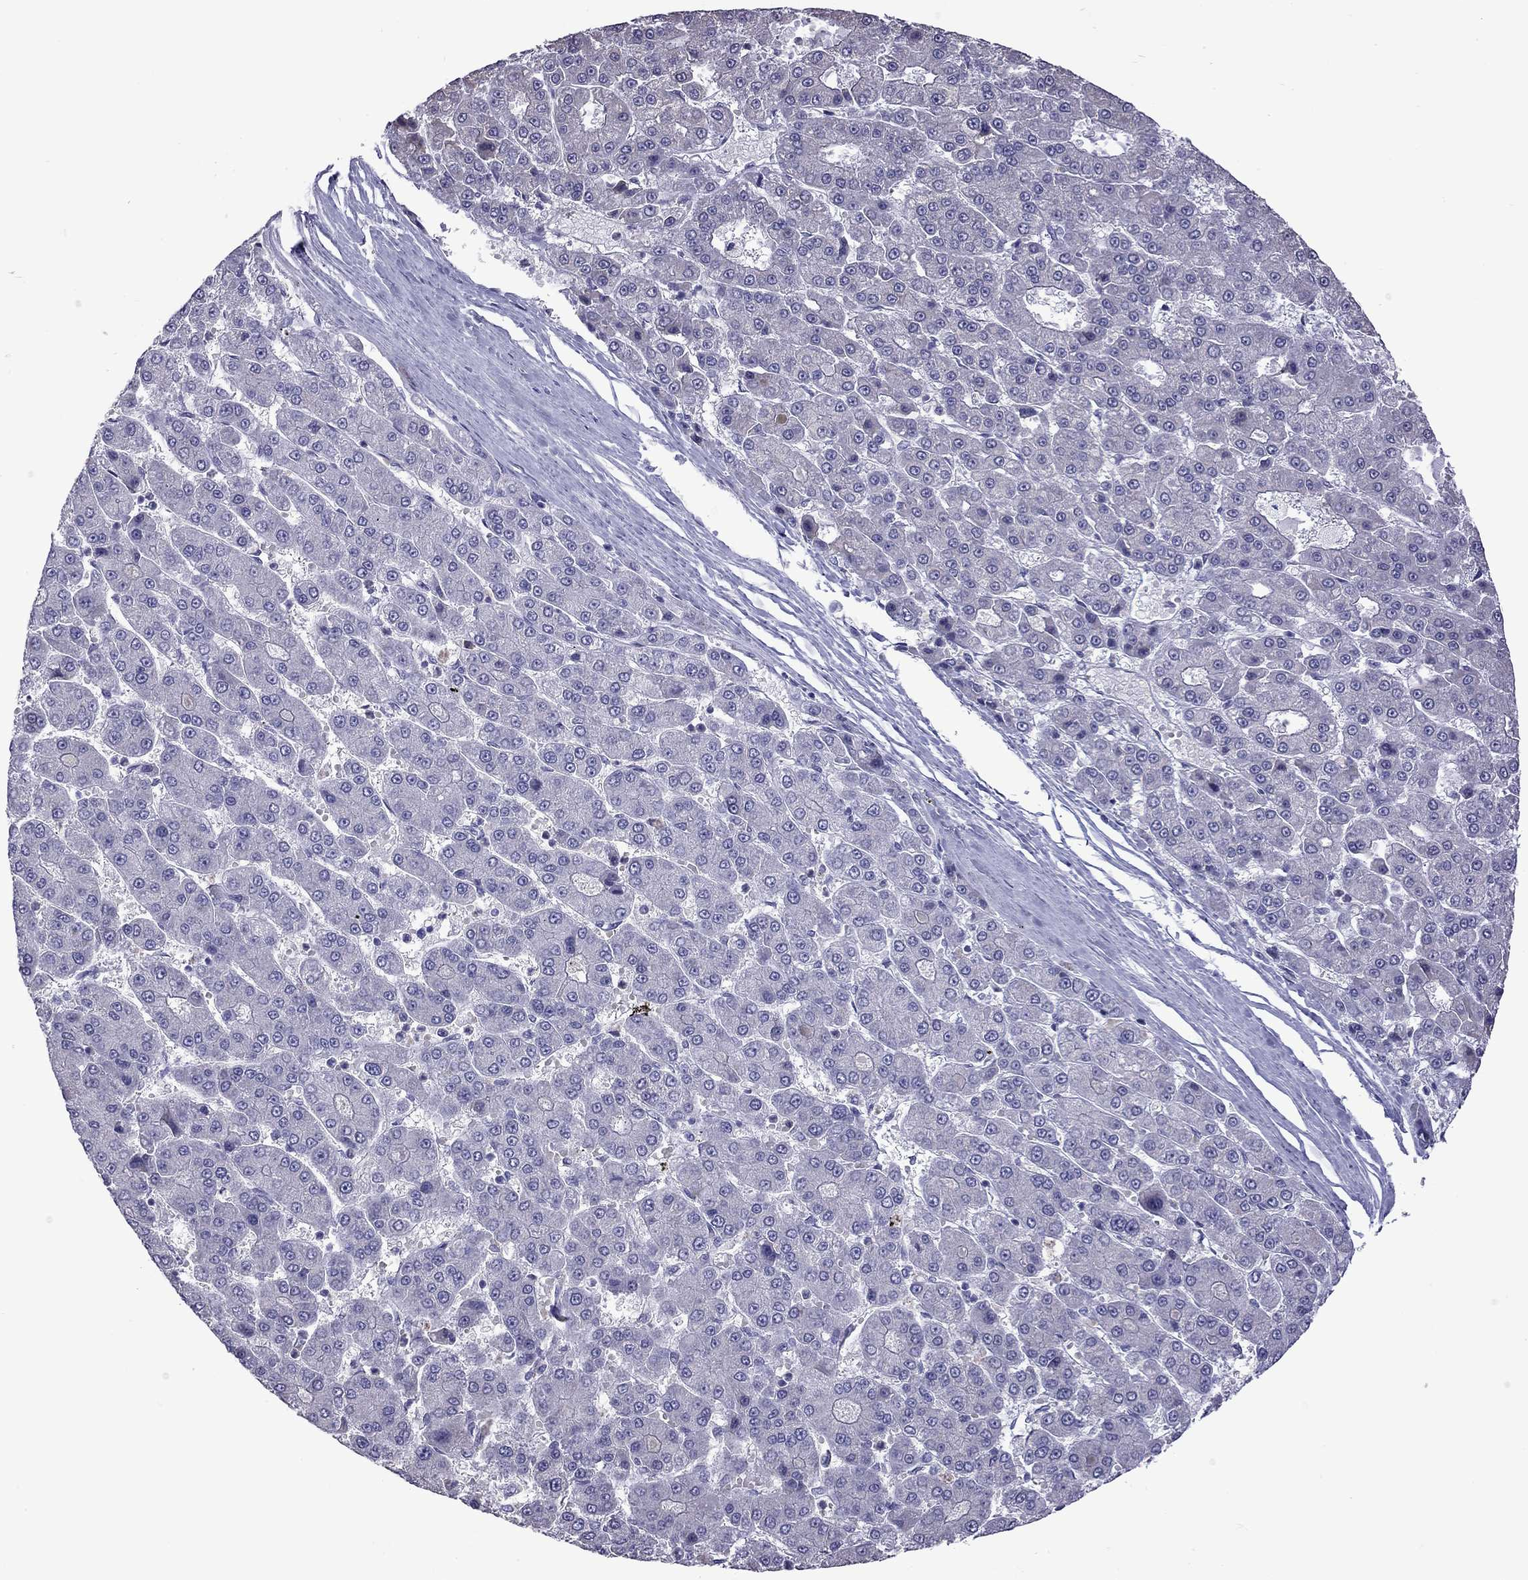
{"staining": {"intensity": "negative", "quantity": "none", "location": "none"}, "tissue": "liver cancer", "cell_type": "Tumor cells", "image_type": "cancer", "snomed": [{"axis": "morphology", "description": "Carcinoma, Hepatocellular, NOS"}, {"axis": "topography", "description": "Liver"}], "caption": "Protein analysis of liver hepatocellular carcinoma reveals no significant staining in tumor cells. (DAB (3,3'-diaminobenzidine) IHC with hematoxylin counter stain).", "gene": "FEZ1", "patient": {"sex": "male", "age": 70}}